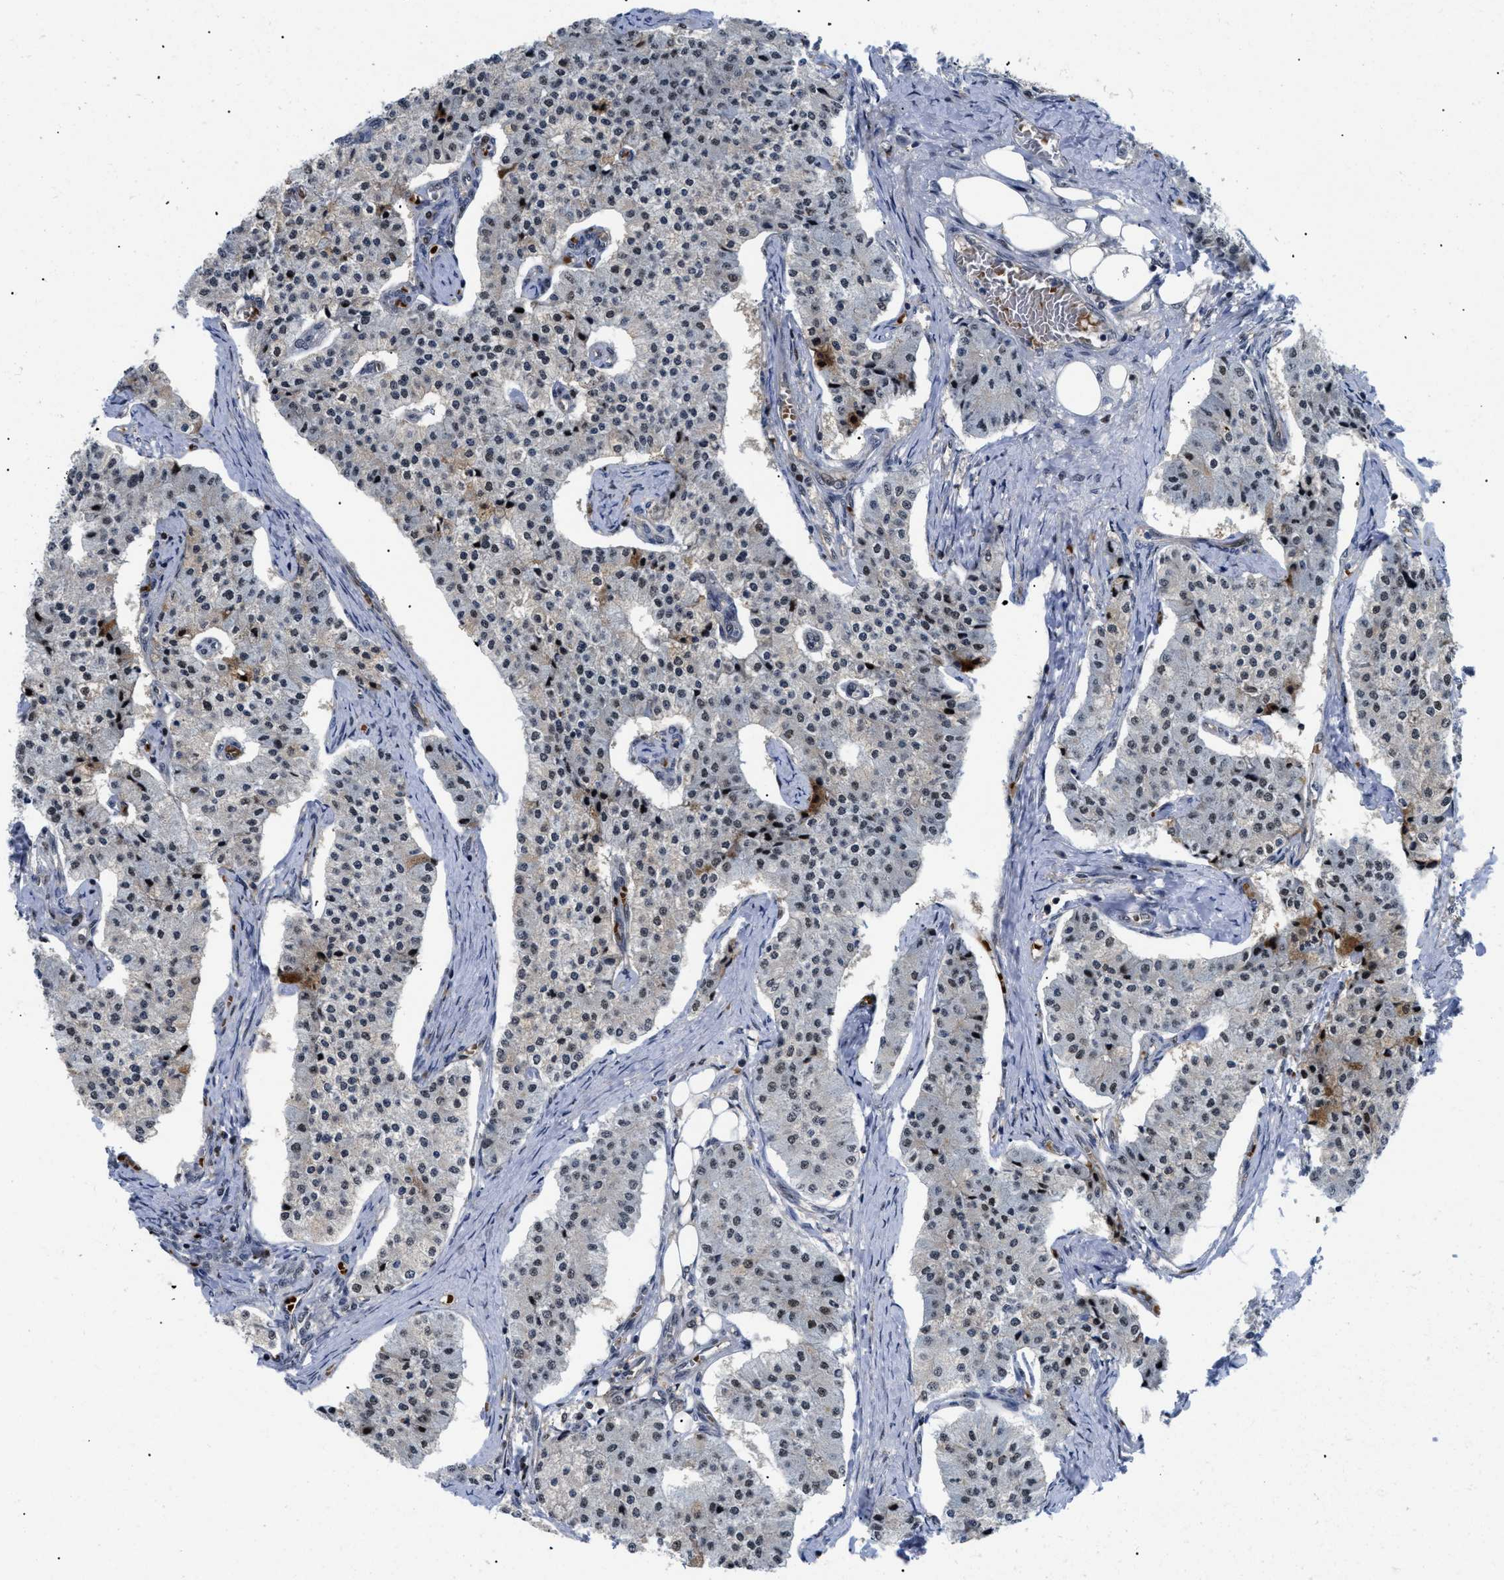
{"staining": {"intensity": "moderate", "quantity": "<25%", "location": "cytoplasmic/membranous,nuclear"}, "tissue": "carcinoid", "cell_type": "Tumor cells", "image_type": "cancer", "snomed": [{"axis": "morphology", "description": "Carcinoid, malignant, NOS"}, {"axis": "topography", "description": "Colon"}], "caption": "The micrograph demonstrates immunohistochemical staining of carcinoid (malignant). There is moderate cytoplasmic/membranous and nuclear expression is appreciated in about <25% of tumor cells.", "gene": "SLC29A2", "patient": {"sex": "female", "age": 52}}